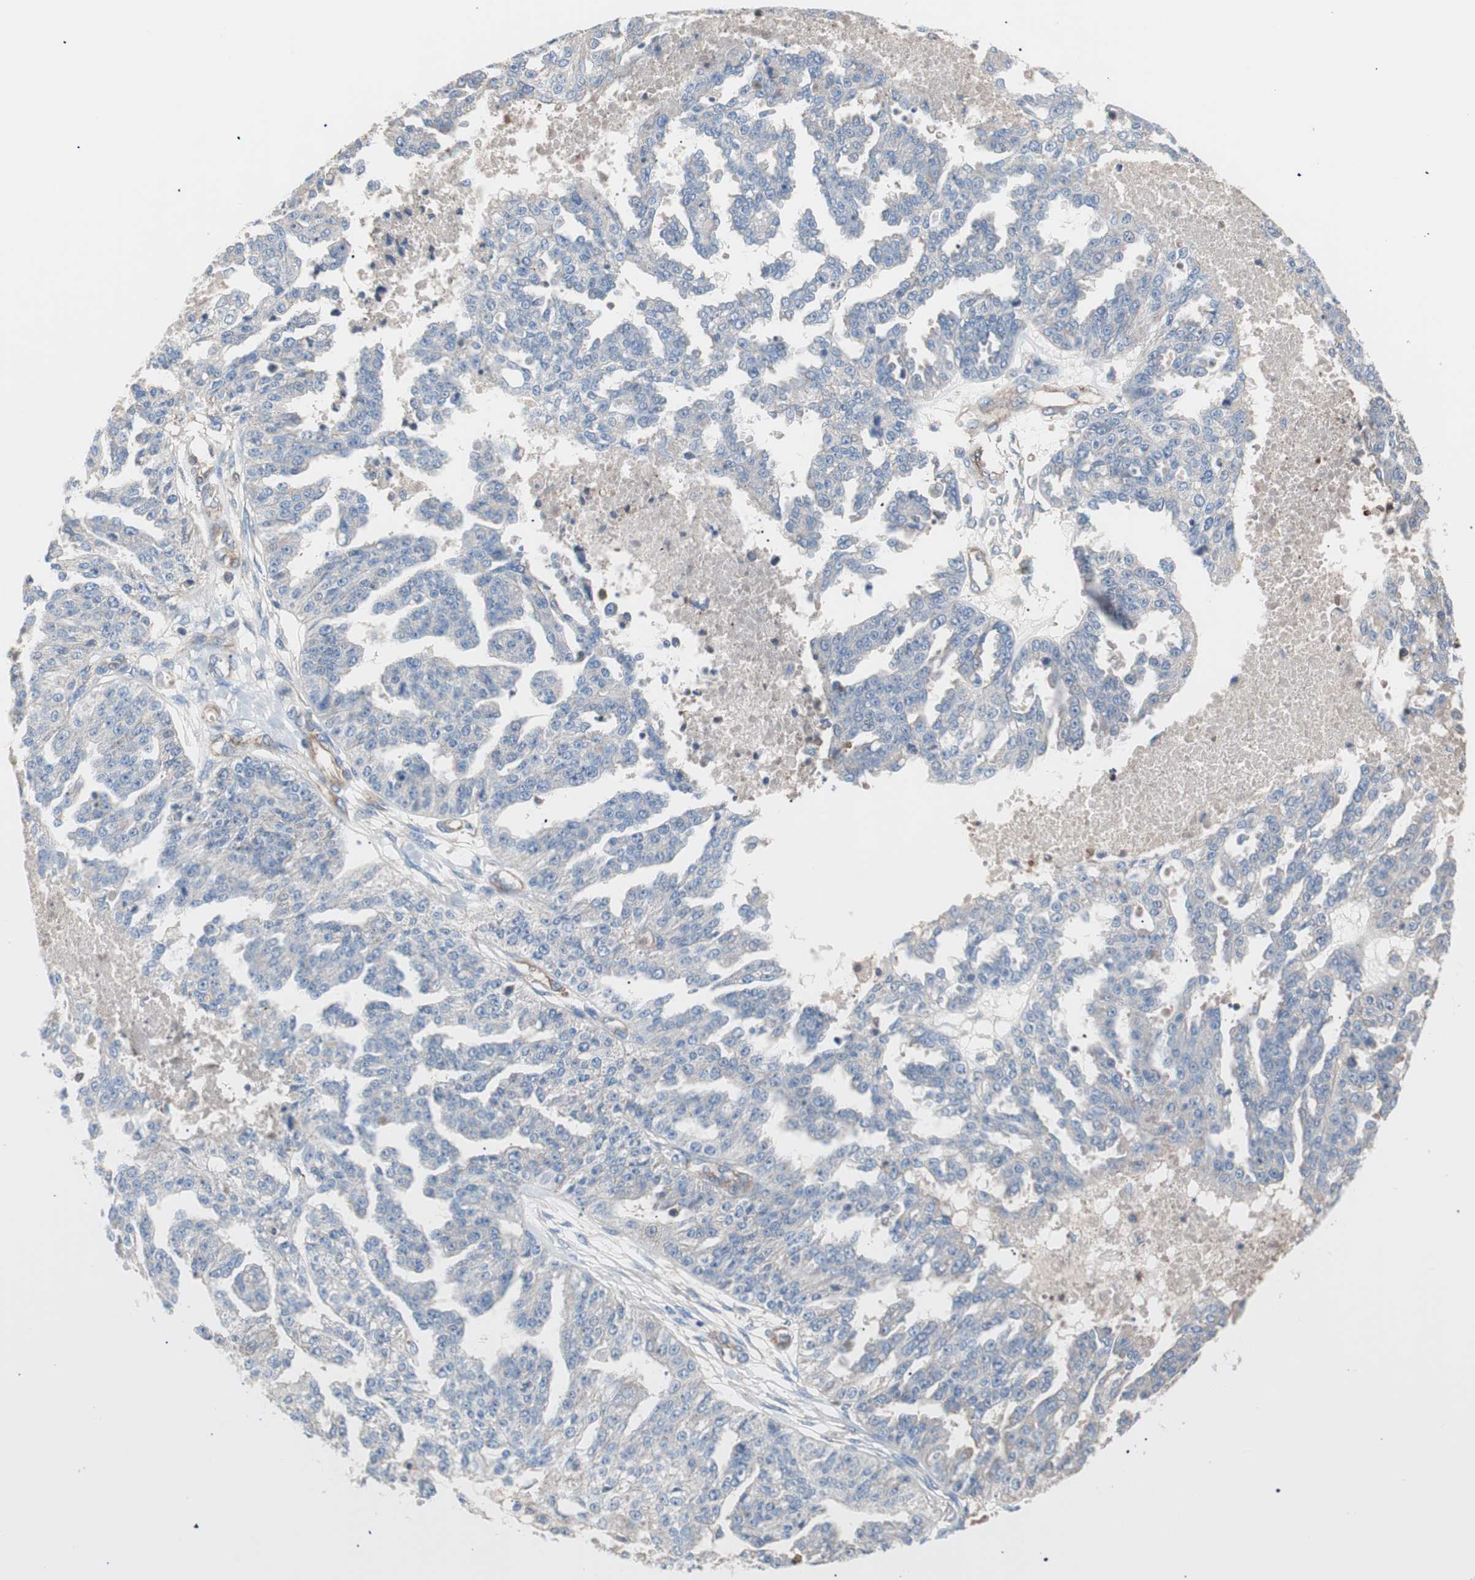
{"staining": {"intensity": "weak", "quantity": "25%-75%", "location": "cytoplasmic/membranous"}, "tissue": "ovarian cancer", "cell_type": "Tumor cells", "image_type": "cancer", "snomed": [{"axis": "morphology", "description": "Cystadenocarcinoma, serous, NOS"}, {"axis": "topography", "description": "Ovary"}], "caption": "High-magnification brightfield microscopy of serous cystadenocarcinoma (ovarian) stained with DAB (brown) and counterstained with hematoxylin (blue). tumor cells exhibit weak cytoplasmic/membranous staining is identified in approximately25%-75% of cells.", "gene": "GPR160", "patient": {"sex": "female", "age": 58}}